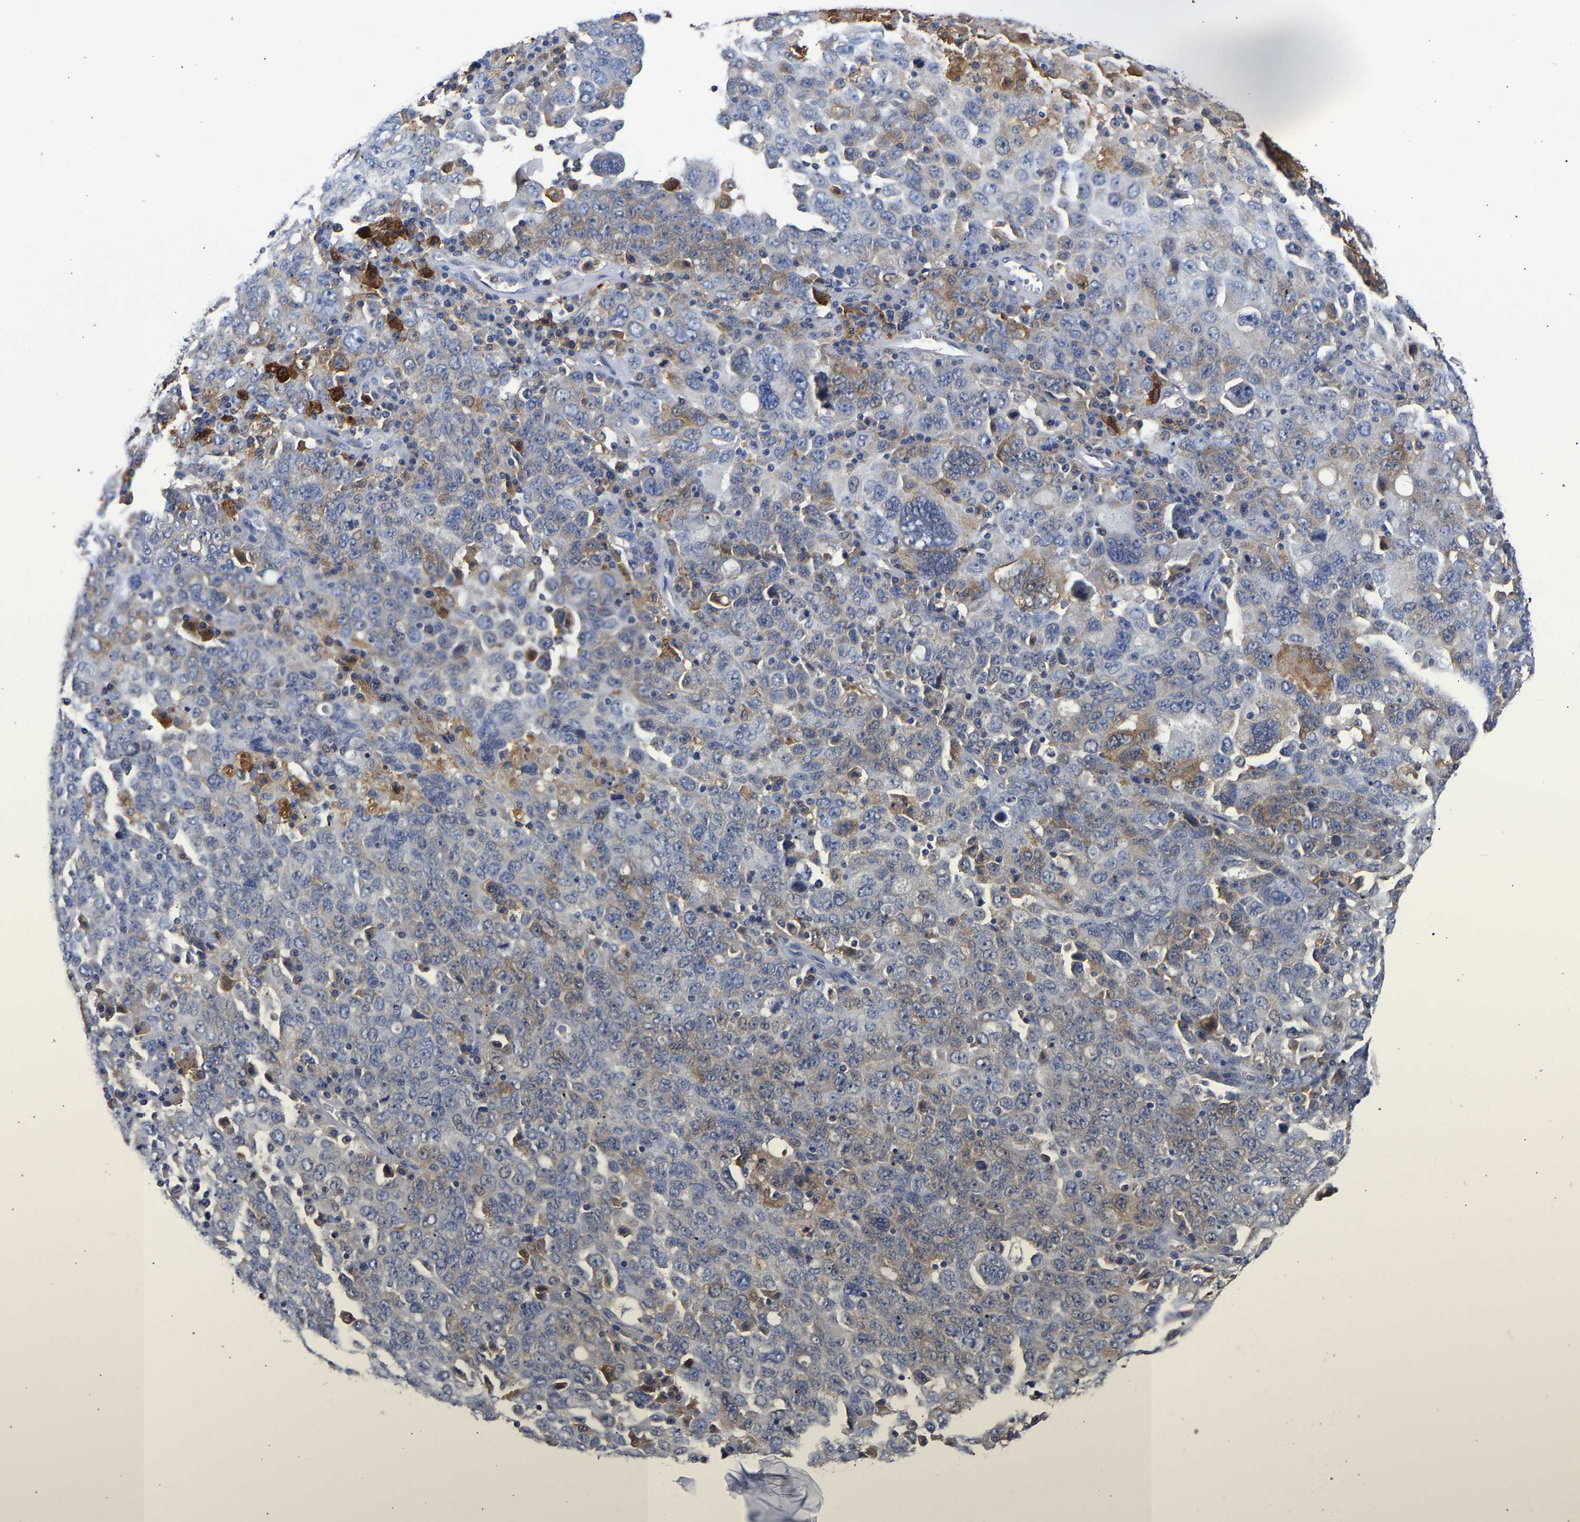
{"staining": {"intensity": "negative", "quantity": "none", "location": "none"}, "tissue": "ovarian cancer", "cell_type": "Tumor cells", "image_type": "cancer", "snomed": [{"axis": "morphology", "description": "Carcinoma, endometroid"}, {"axis": "topography", "description": "Ovary"}], "caption": "IHC micrograph of ovarian cancer stained for a protein (brown), which demonstrates no expression in tumor cells. (Stains: DAB (3,3'-diaminobenzidine) immunohistochemistry with hematoxylin counter stain, Microscopy: brightfield microscopy at high magnification).", "gene": "CCDC6", "patient": {"sex": "female", "age": 62}}